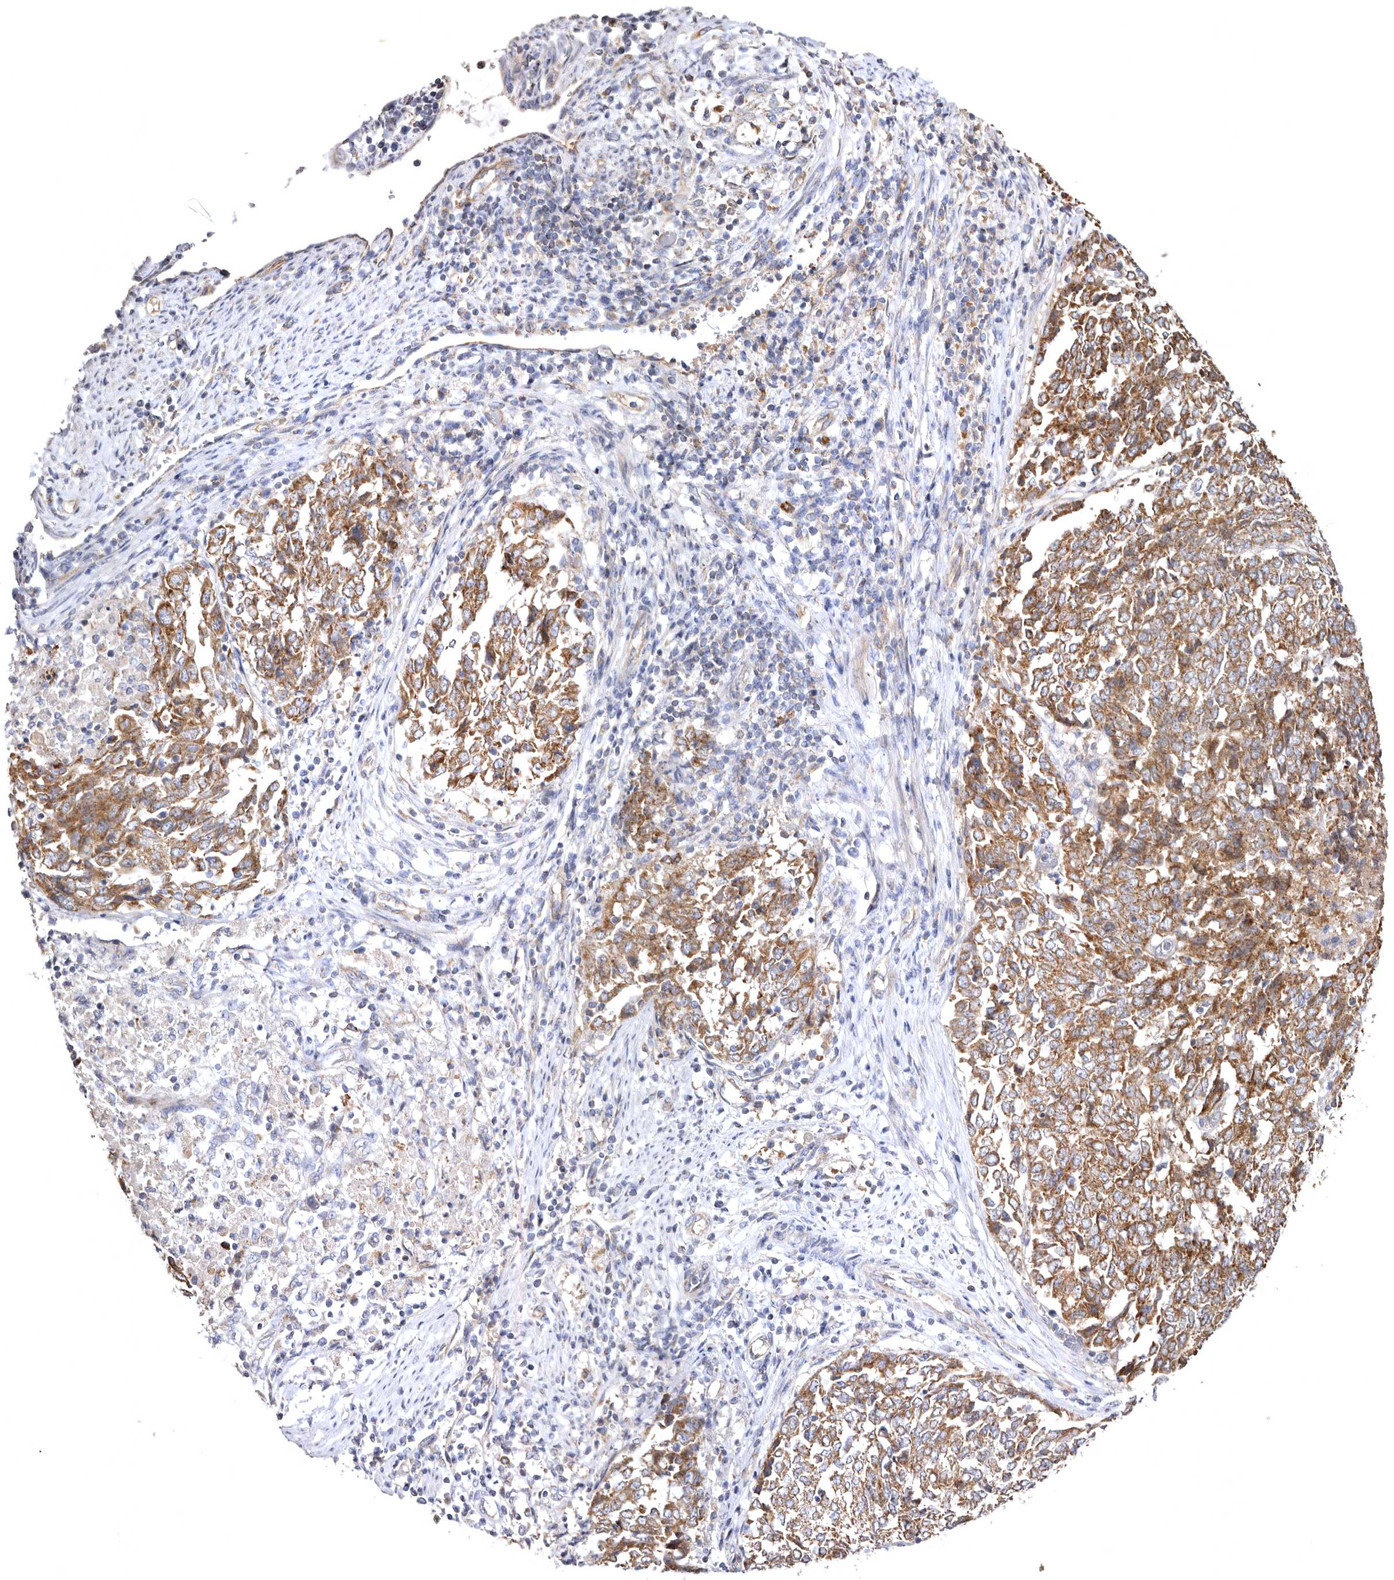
{"staining": {"intensity": "moderate", "quantity": ">75%", "location": "cytoplasmic/membranous"}, "tissue": "endometrial cancer", "cell_type": "Tumor cells", "image_type": "cancer", "snomed": [{"axis": "morphology", "description": "Adenocarcinoma, NOS"}, {"axis": "topography", "description": "Endometrium"}], "caption": "Immunohistochemical staining of endometrial adenocarcinoma displays medium levels of moderate cytoplasmic/membranous protein staining in approximately >75% of tumor cells.", "gene": "BAIAP2L1", "patient": {"sex": "female", "age": 80}}